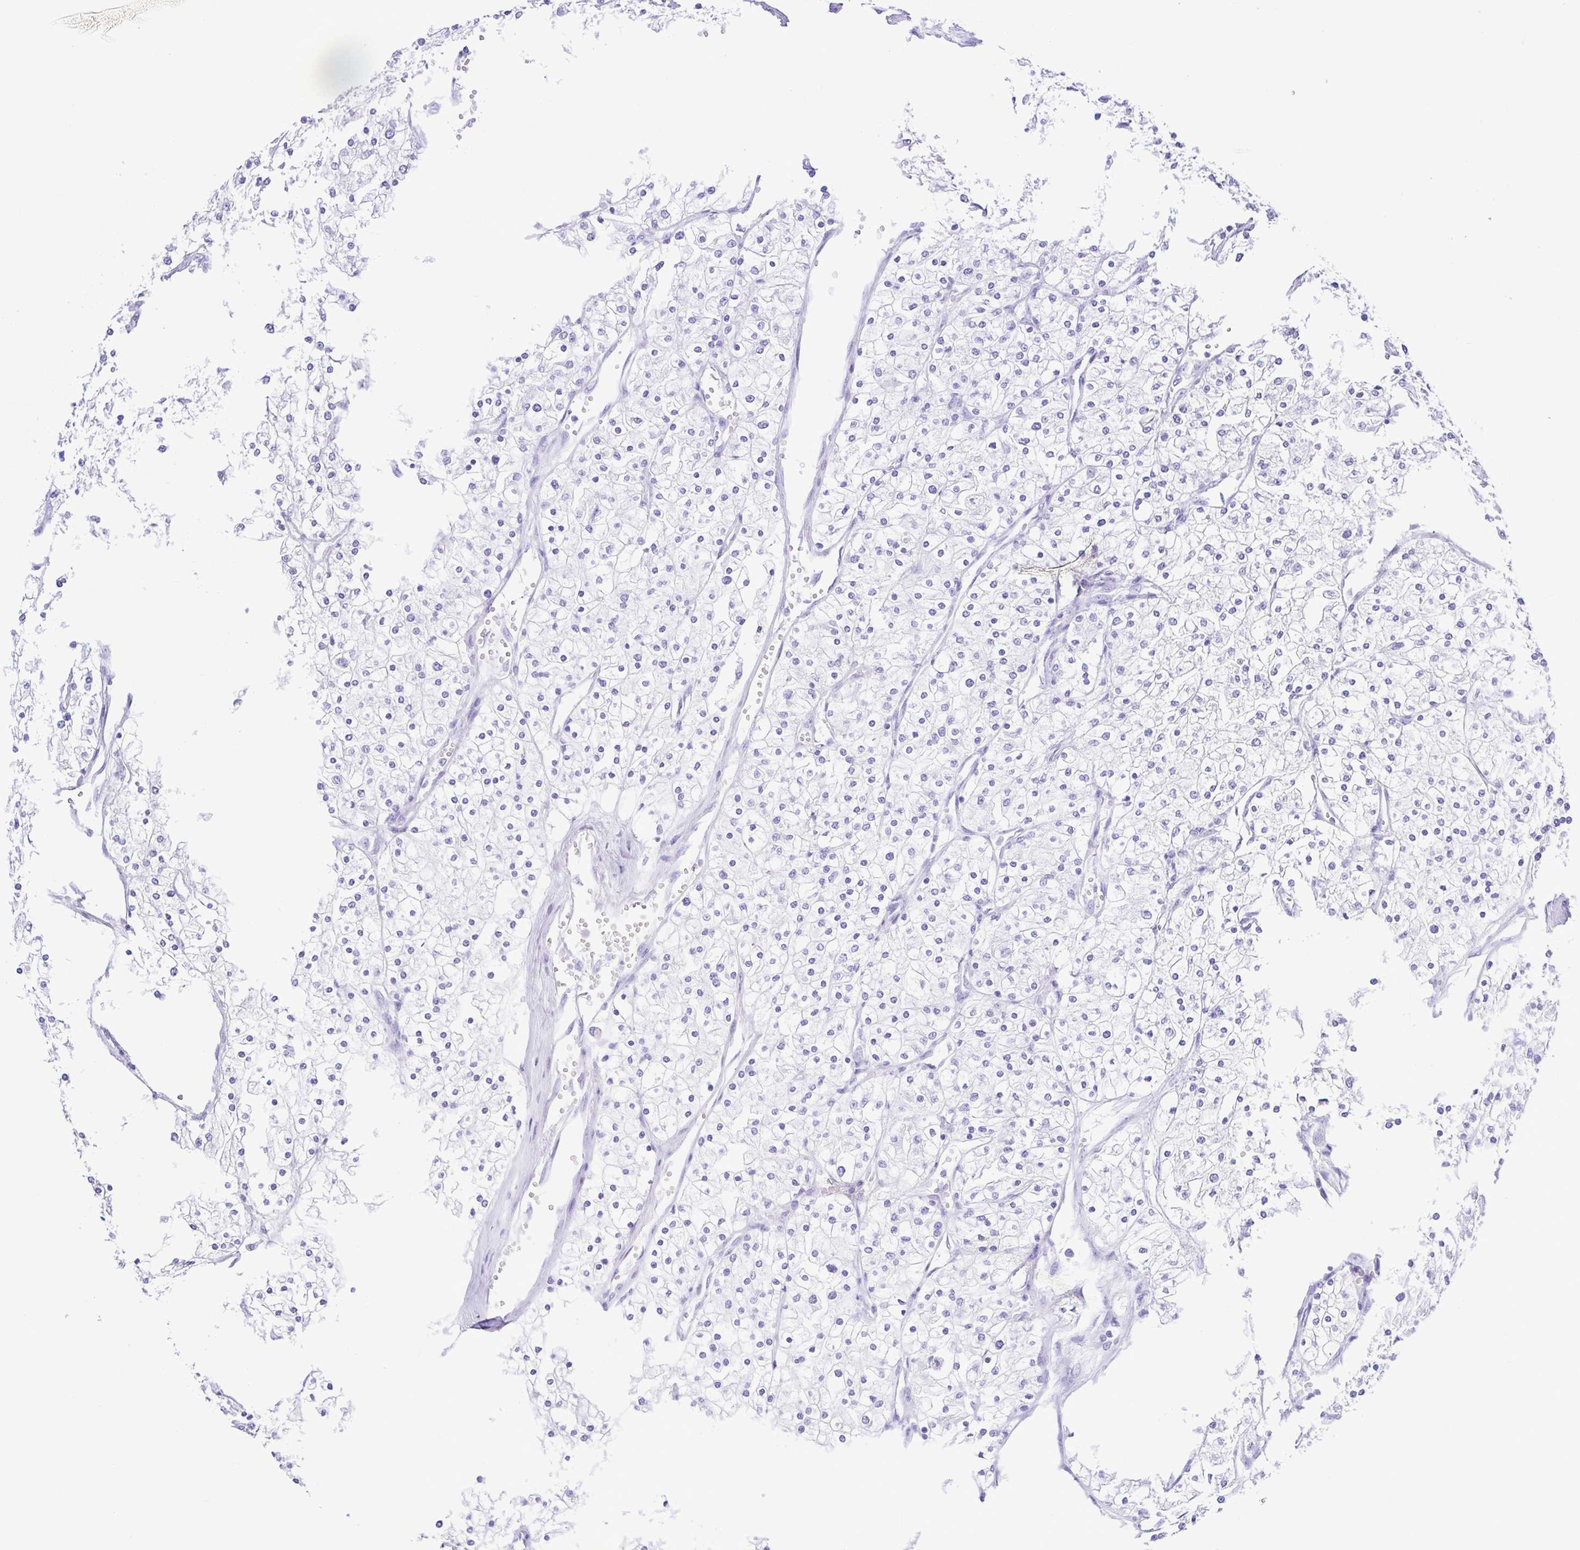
{"staining": {"intensity": "negative", "quantity": "none", "location": "none"}, "tissue": "renal cancer", "cell_type": "Tumor cells", "image_type": "cancer", "snomed": [{"axis": "morphology", "description": "Adenocarcinoma, NOS"}, {"axis": "topography", "description": "Kidney"}], "caption": "This is a histopathology image of immunohistochemistry (IHC) staining of adenocarcinoma (renal), which shows no positivity in tumor cells.", "gene": "ERP27", "patient": {"sex": "male", "age": 80}}